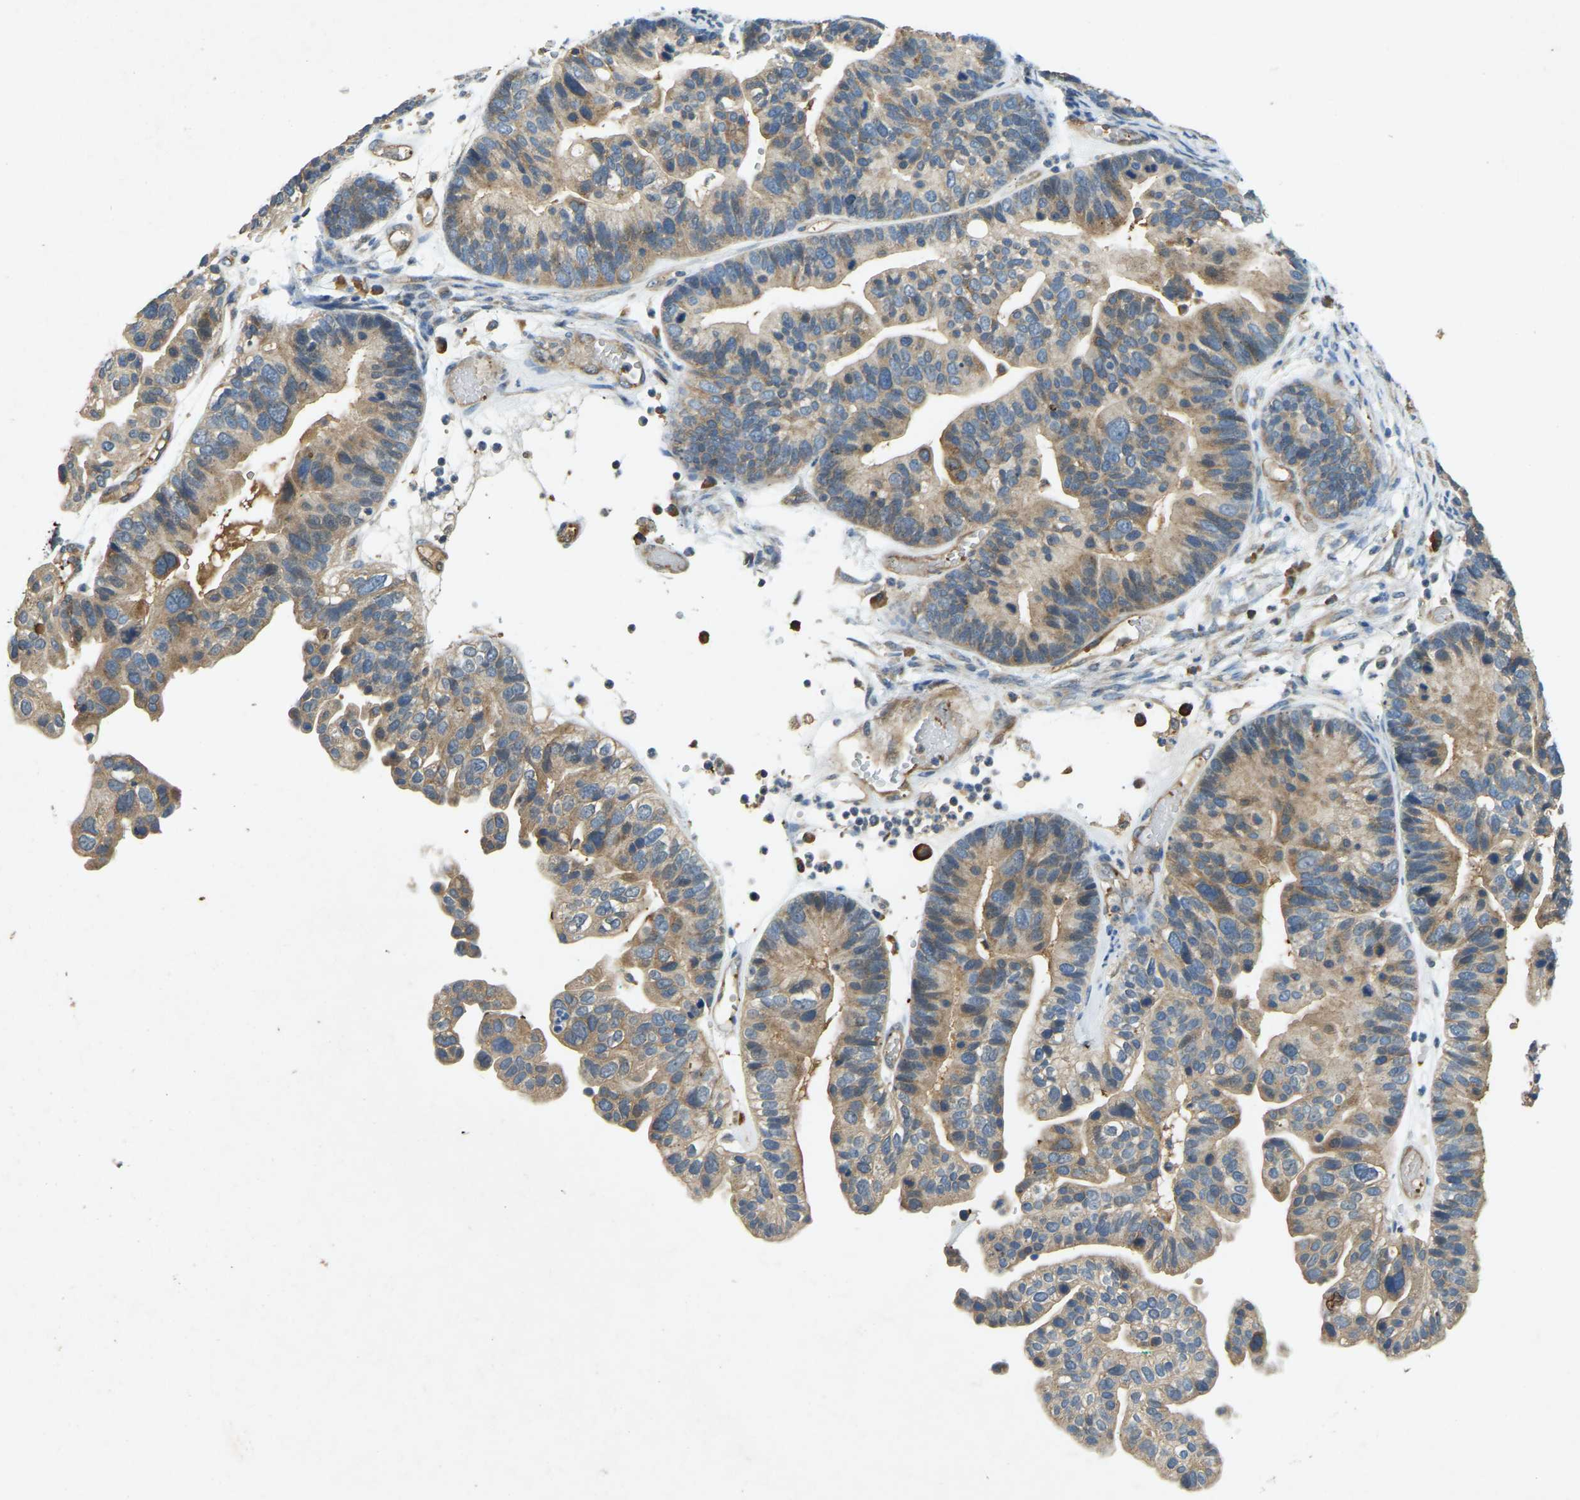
{"staining": {"intensity": "moderate", "quantity": ">75%", "location": "cytoplasmic/membranous"}, "tissue": "ovarian cancer", "cell_type": "Tumor cells", "image_type": "cancer", "snomed": [{"axis": "morphology", "description": "Cystadenocarcinoma, serous, NOS"}, {"axis": "topography", "description": "Ovary"}], "caption": "A histopathology image showing moderate cytoplasmic/membranous positivity in about >75% of tumor cells in ovarian cancer (serous cystadenocarcinoma), as visualized by brown immunohistochemical staining.", "gene": "CFLAR", "patient": {"sex": "female", "age": 56}}